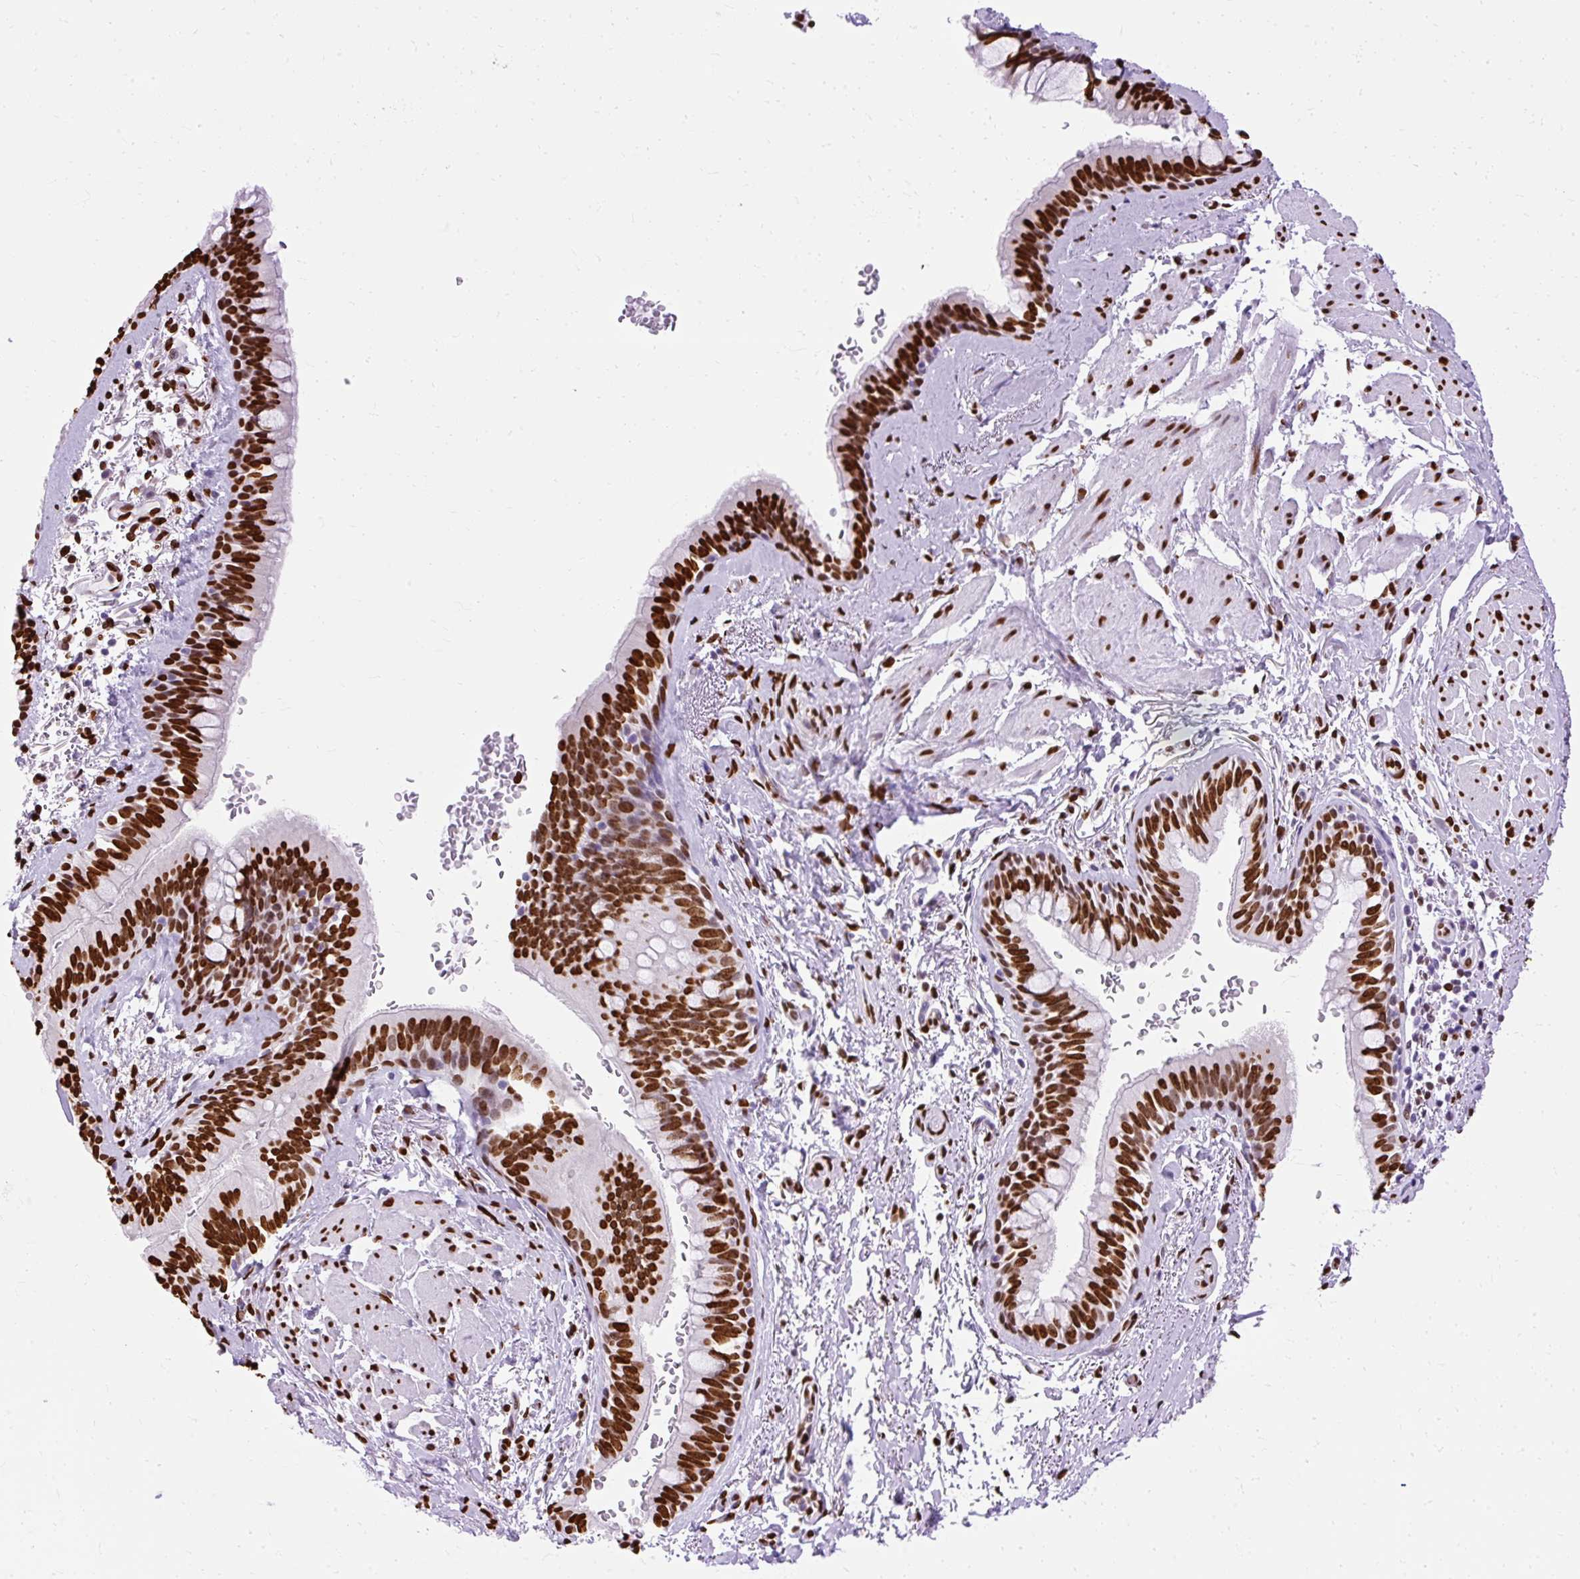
{"staining": {"intensity": "strong", "quantity": ">75%", "location": "nuclear"}, "tissue": "bronchus", "cell_type": "Respiratory epithelial cells", "image_type": "normal", "snomed": [{"axis": "morphology", "description": "Normal tissue, NOS"}, {"axis": "topography", "description": "Bronchus"}], "caption": "Immunohistochemistry (IHC) image of unremarkable bronchus: bronchus stained using immunohistochemistry demonstrates high levels of strong protein expression localized specifically in the nuclear of respiratory epithelial cells, appearing as a nuclear brown color.", "gene": "TMEM184C", "patient": {"sex": "male", "age": 67}}